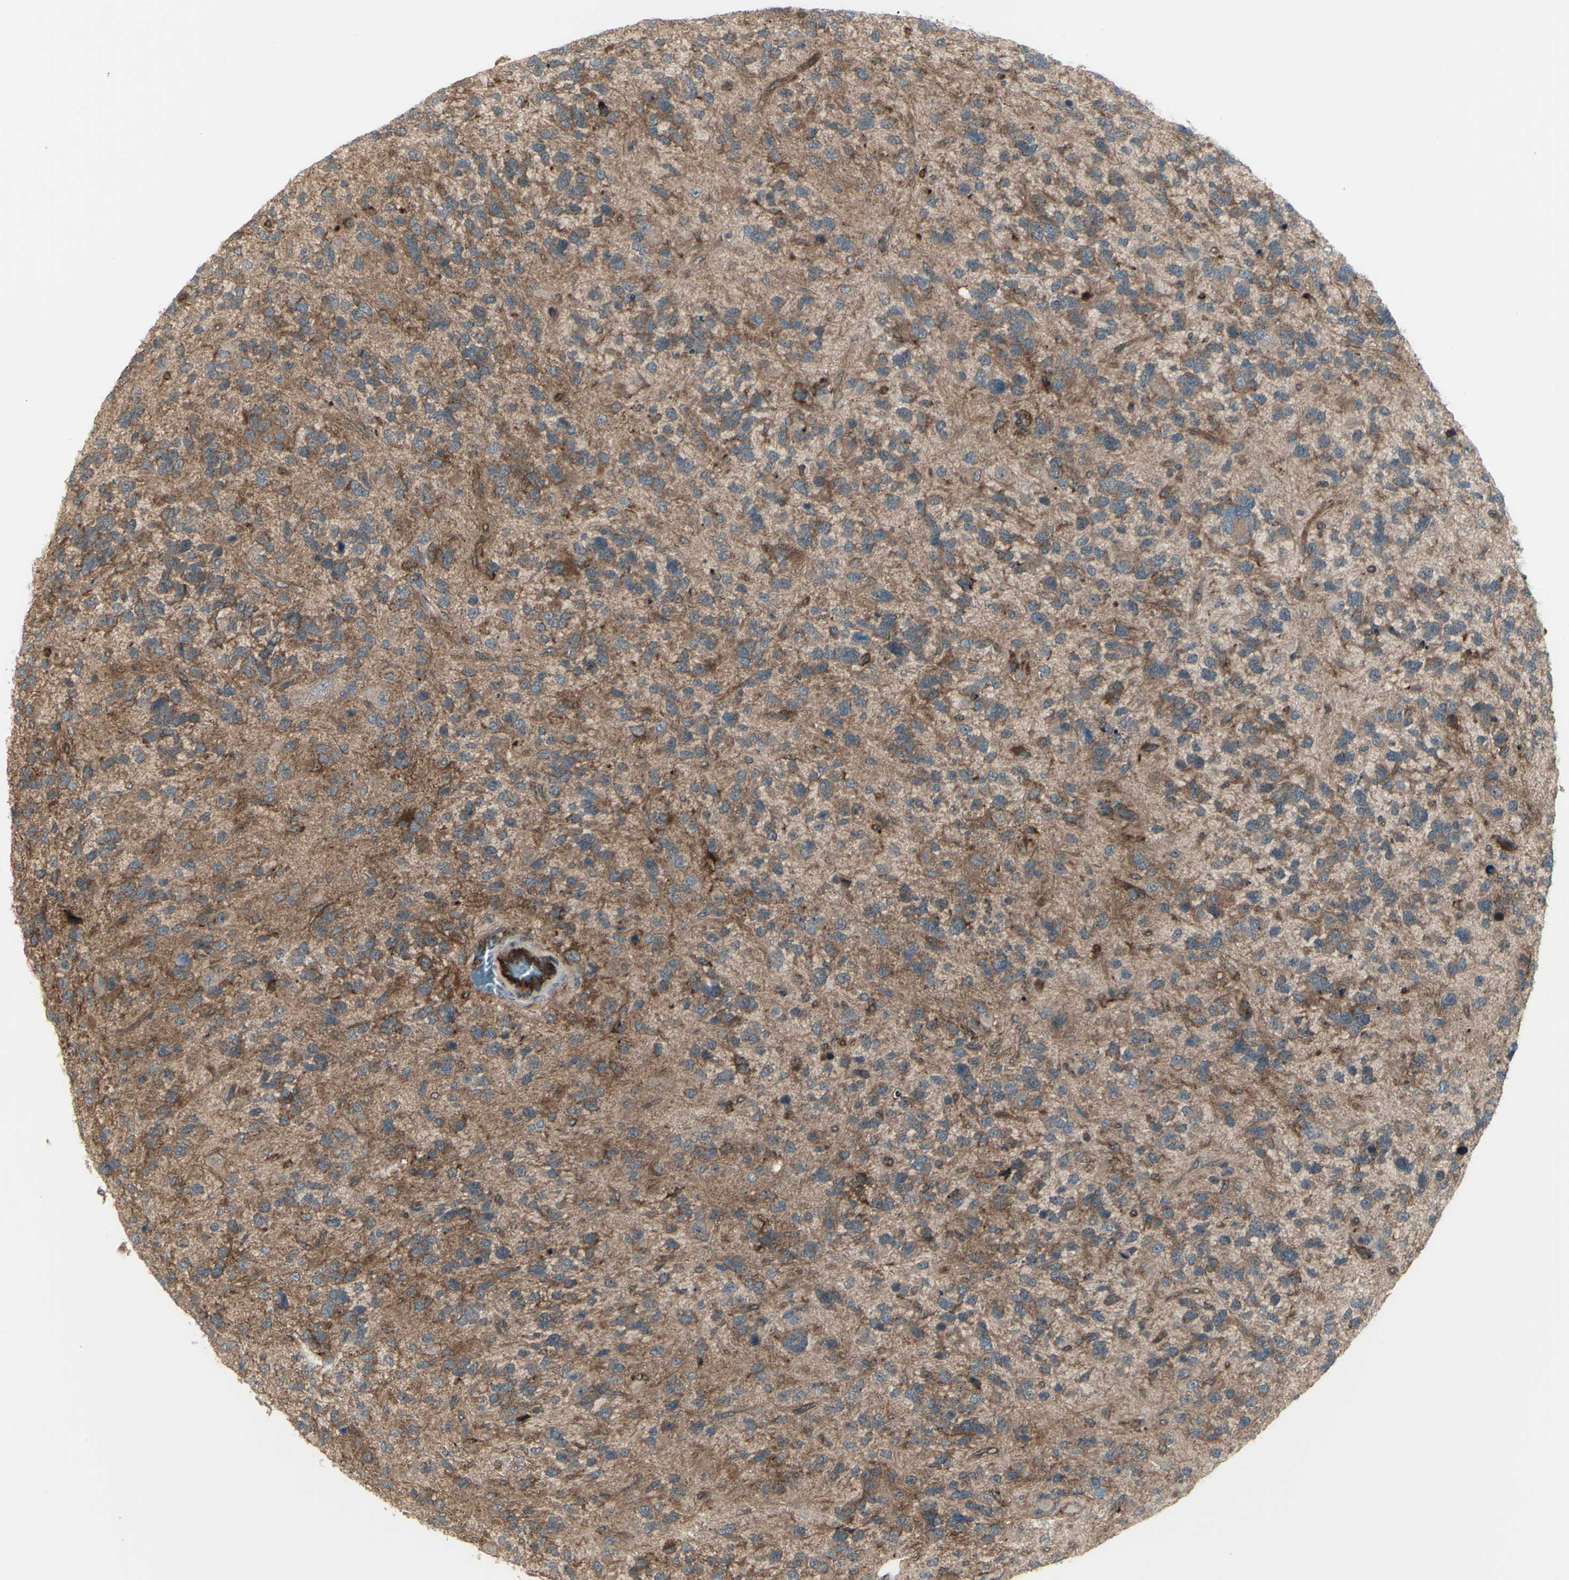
{"staining": {"intensity": "moderate", "quantity": ">75%", "location": "cytoplasmic/membranous"}, "tissue": "glioma", "cell_type": "Tumor cells", "image_type": "cancer", "snomed": [{"axis": "morphology", "description": "Glioma, malignant, High grade"}, {"axis": "topography", "description": "Brain"}], "caption": "Immunohistochemistry (IHC) (DAB) staining of human malignant high-grade glioma displays moderate cytoplasmic/membranous protein staining in approximately >75% of tumor cells.", "gene": "FXYD5", "patient": {"sex": "female", "age": 58}}